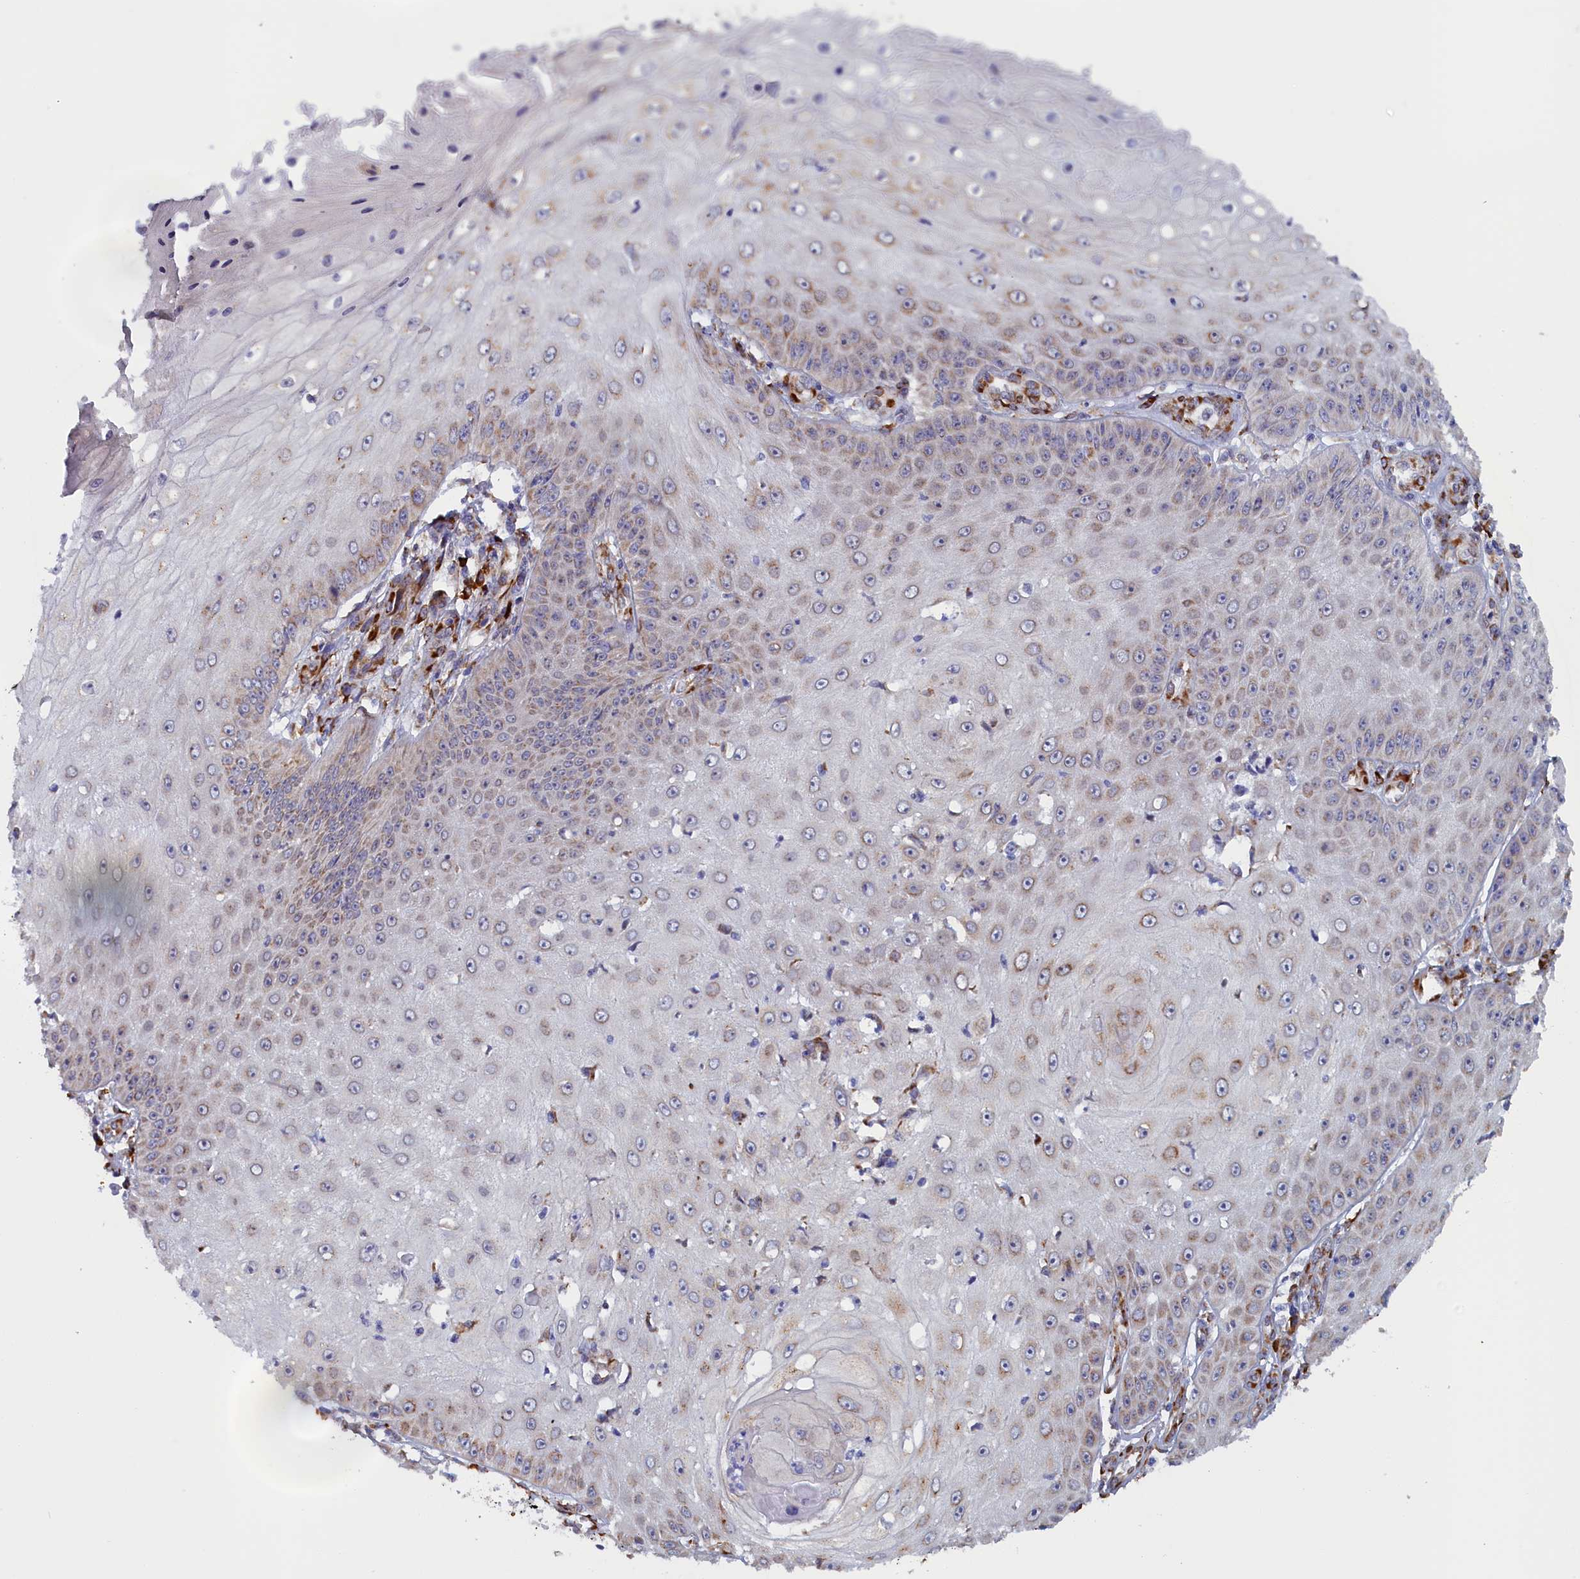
{"staining": {"intensity": "moderate", "quantity": "<25%", "location": "cytoplasmic/membranous"}, "tissue": "skin cancer", "cell_type": "Tumor cells", "image_type": "cancer", "snomed": [{"axis": "morphology", "description": "Squamous cell carcinoma, NOS"}, {"axis": "topography", "description": "Skin"}], "caption": "A high-resolution histopathology image shows IHC staining of skin cancer, which demonstrates moderate cytoplasmic/membranous positivity in approximately <25% of tumor cells. The staining was performed using DAB (3,3'-diaminobenzidine), with brown indicating positive protein expression. Nuclei are stained blue with hematoxylin.", "gene": "CCDC68", "patient": {"sex": "male", "age": 70}}